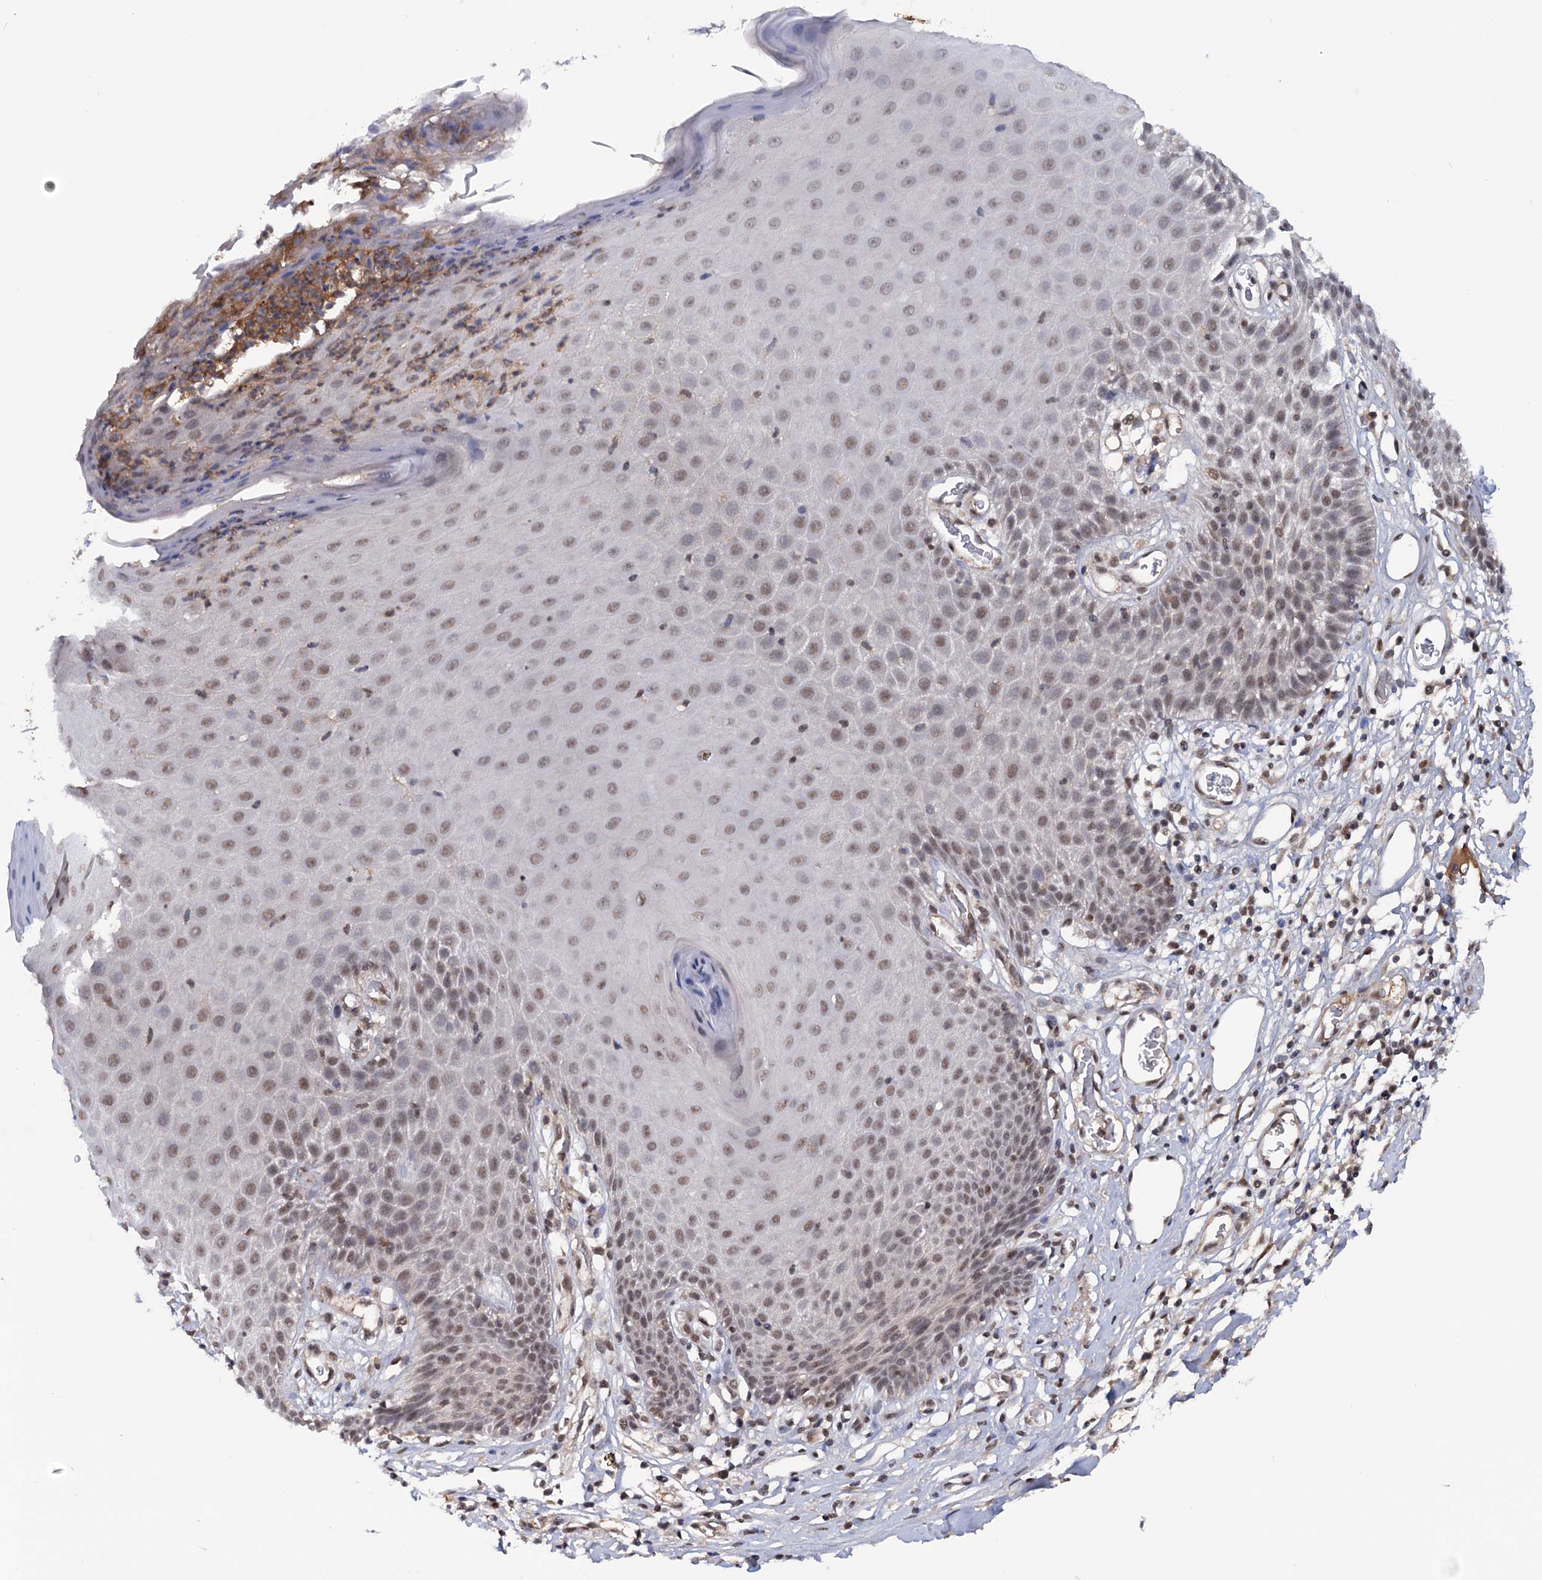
{"staining": {"intensity": "moderate", "quantity": "25%-75%", "location": "nuclear"}, "tissue": "skin", "cell_type": "Epidermal cells", "image_type": "normal", "snomed": [{"axis": "morphology", "description": "Normal tissue, NOS"}, {"axis": "topography", "description": "Vulva"}], "caption": "Protein staining shows moderate nuclear expression in approximately 25%-75% of epidermal cells in normal skin.", "gene": "TBC1D12", "patient": {"sex": "female", "age": 68}}